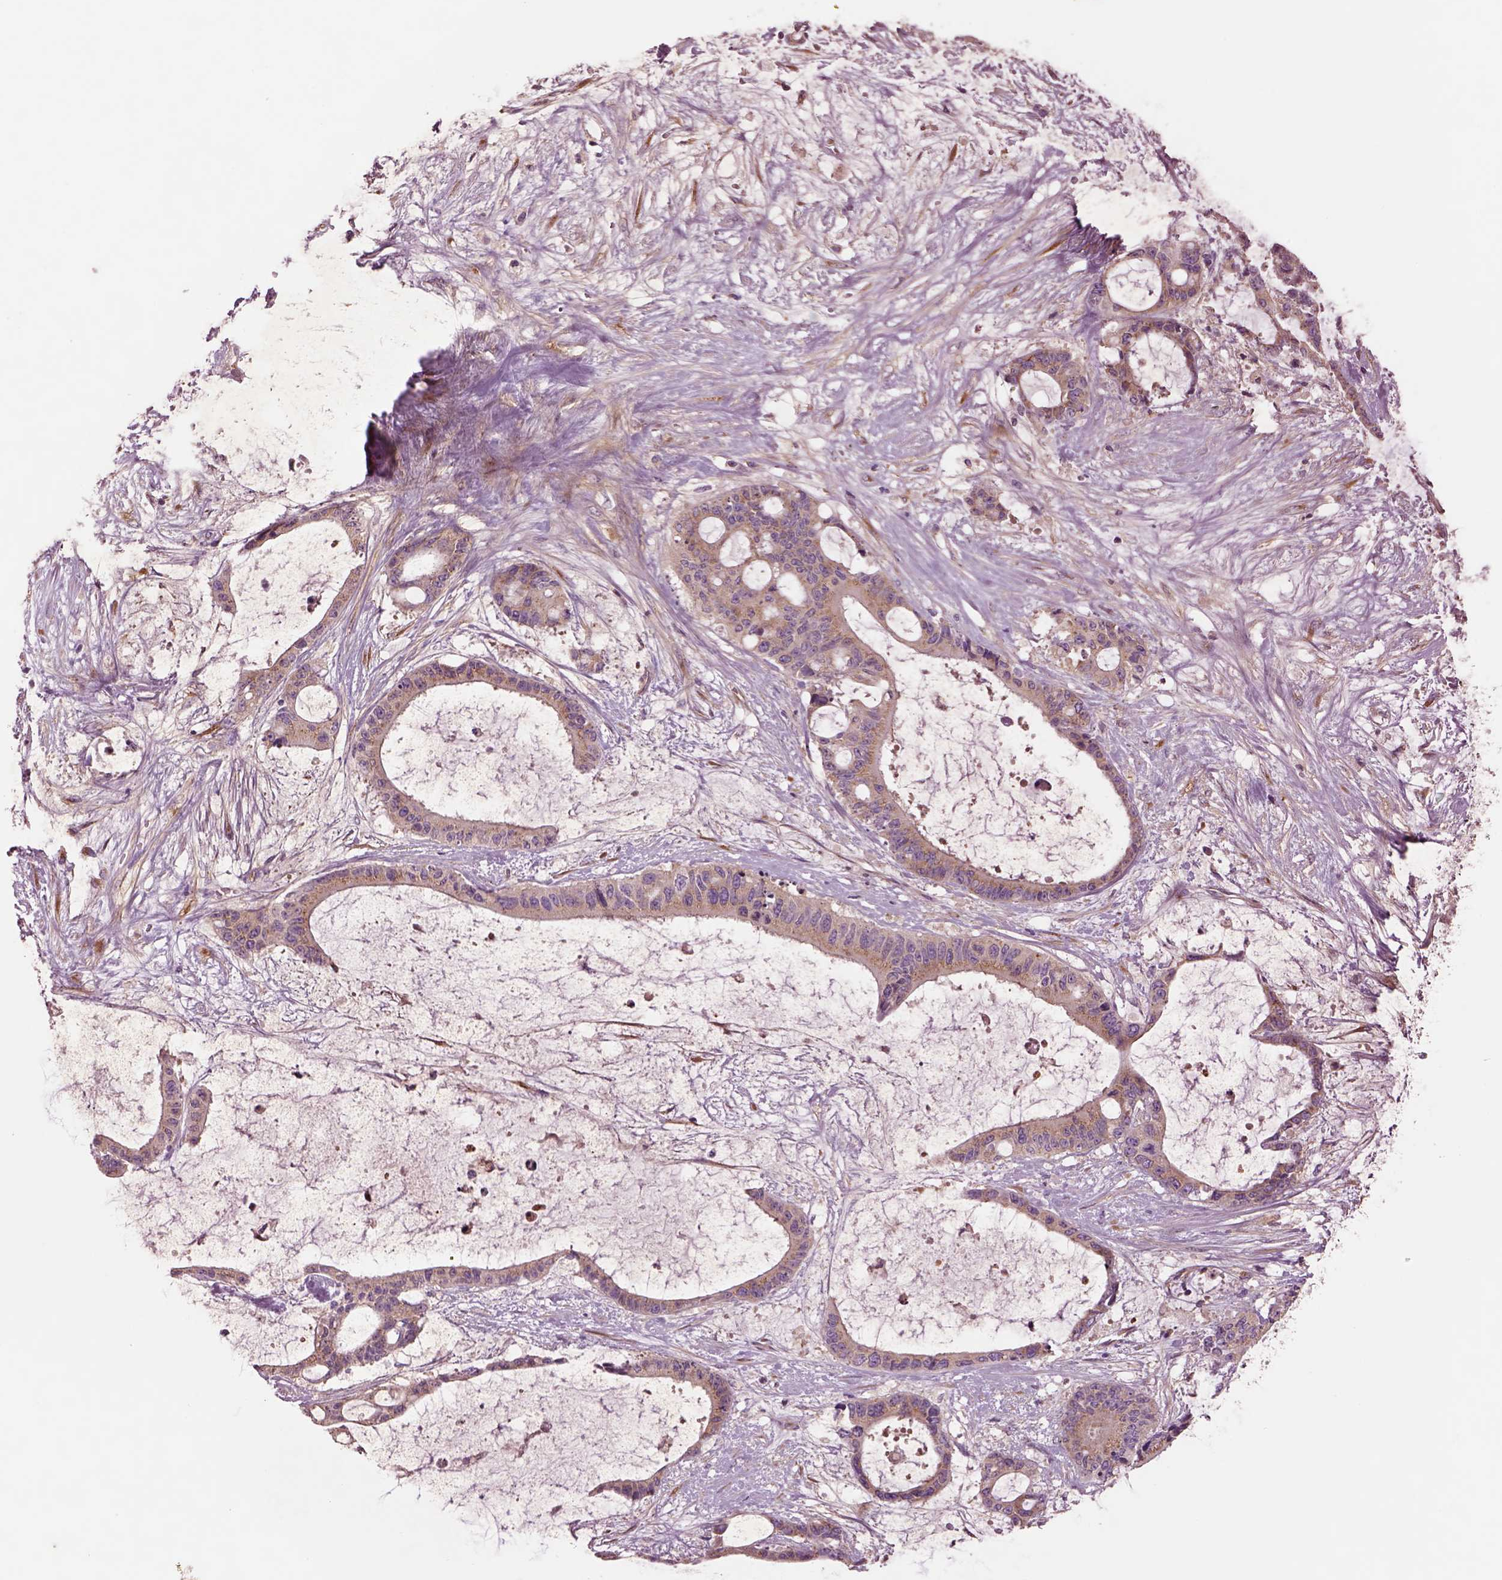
{"staining": {"intensity": "moderate", "quantity": ">75%", "location": "cytoplasmic/membranous"}, "tissue": "liver cancer", "cell_type": "Tumor cells", "image_type": "cancer", "snomed": [{"axis": "morphology", "description": "Normal tissue, NOS"}, {"axis": "morphology", "description": "Cholangiocarcinoma"}, {"axis": "topography", "description": "Liver"}, {"axis": "topography", "description": "Peripheral nerve tissue"}], "caption": "Immunohistochemical staining of human liver cancer (cholangiocarcinoma) displays medium levels of moderate cytoplasmic/membranous protein expression in about >75% of tumor cells. (DAB (3,3'-diaminobenzidine) = brown stain, brightfield microscopy at high magnification).", "gene": "SEC23A", "patient": {"sex": "female", "age": 73}}